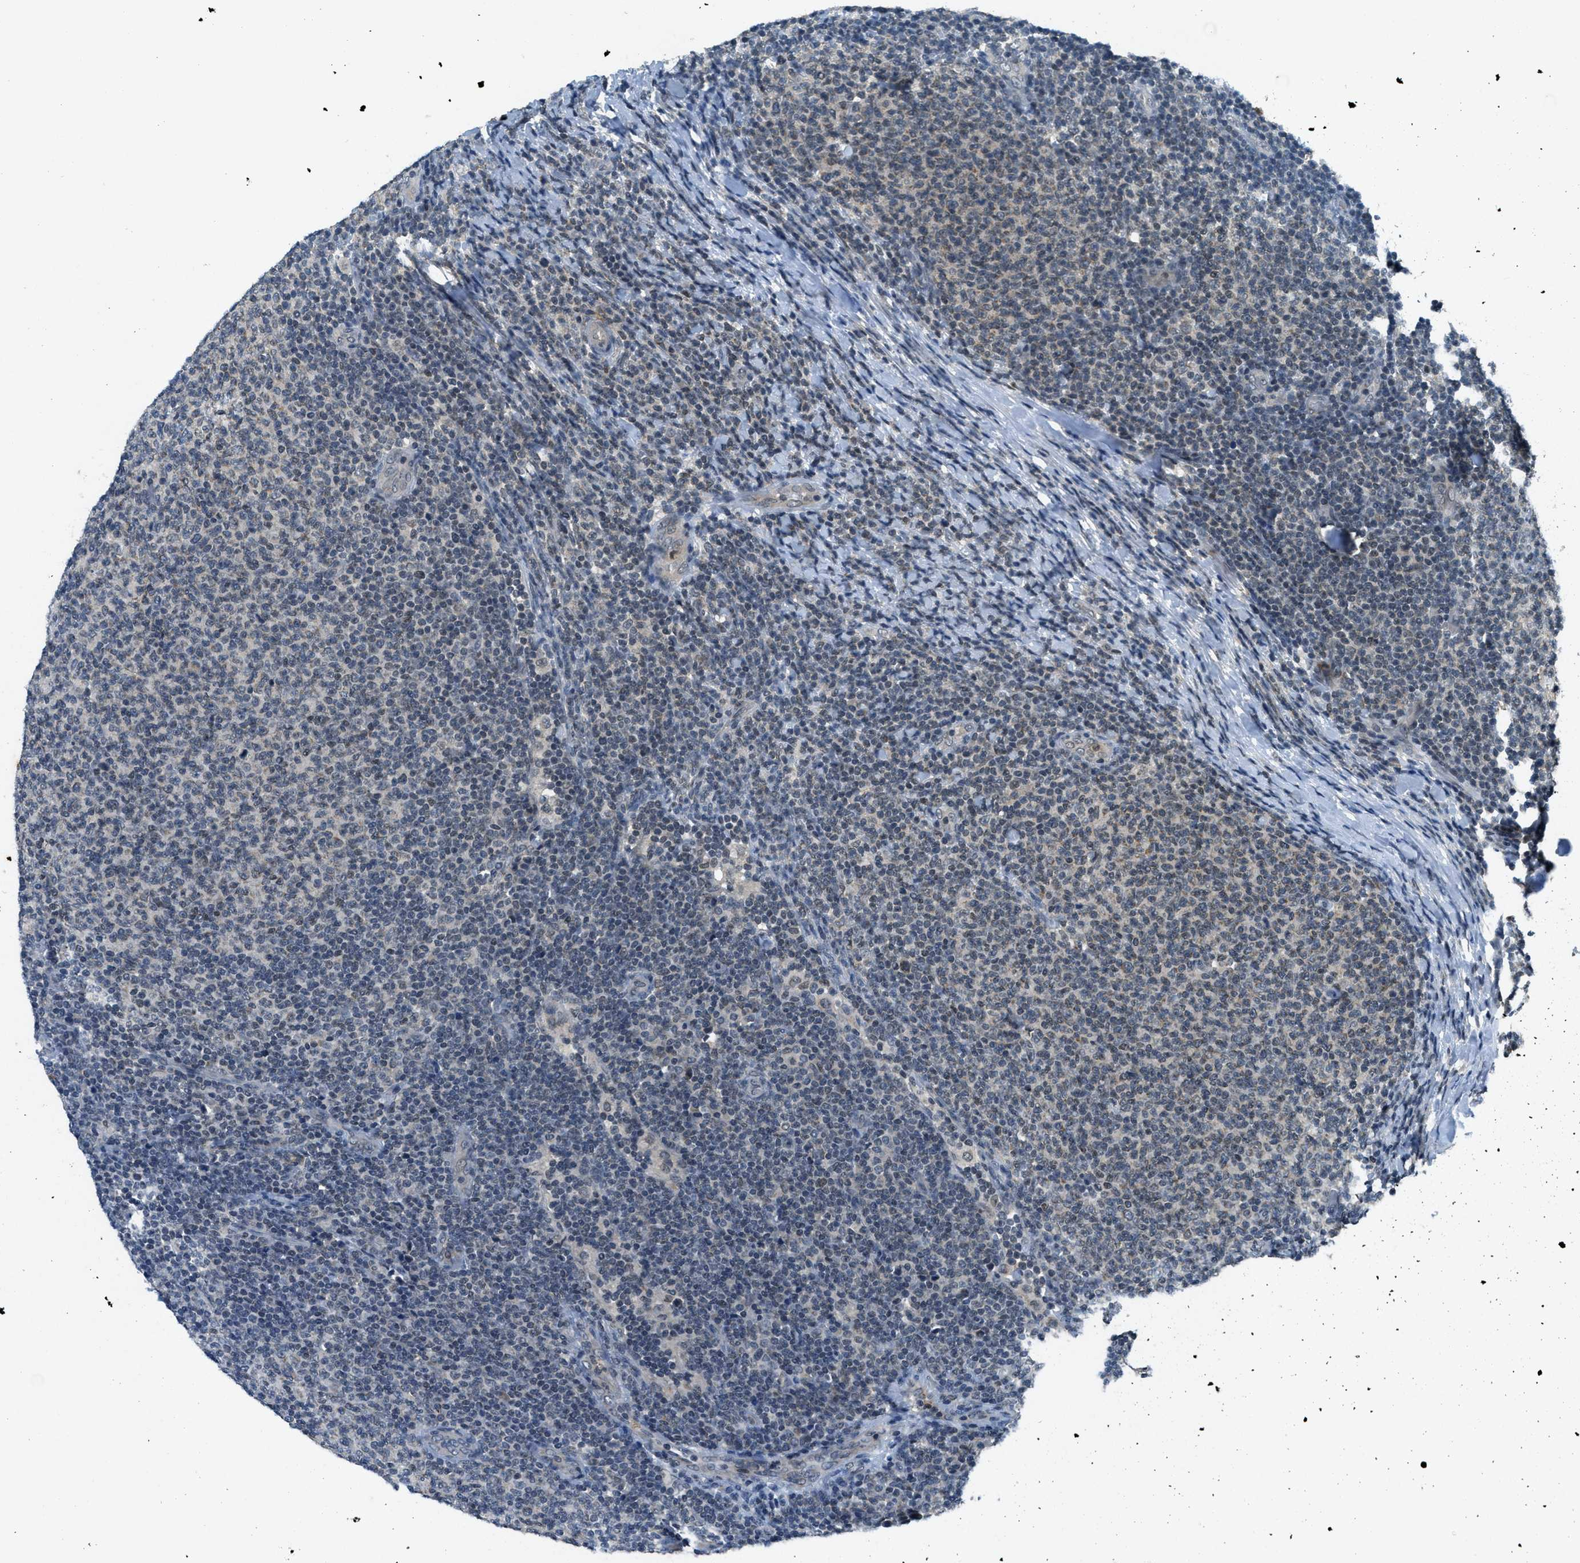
{"staining": {"intensity": "negative", "quantity": "none", "location": "none"}, "tissue": "lymphoma", "cell_type": "Tumor cells", "image_type": "cancer", "snomed": [{"axis": "morphology", "description": "Malignant lymphoma, non-Hodgkin's type, Low grade"}, {"axis": "topography", "description": "Lymph node"}], "caption": "This is a photomicrograph of immunohistochemistry (IHC) staining of lymphoma, which shows no expression in tumor cells.", "gene": "TCF20", "patient": {"sex": "male", "age": 66}}